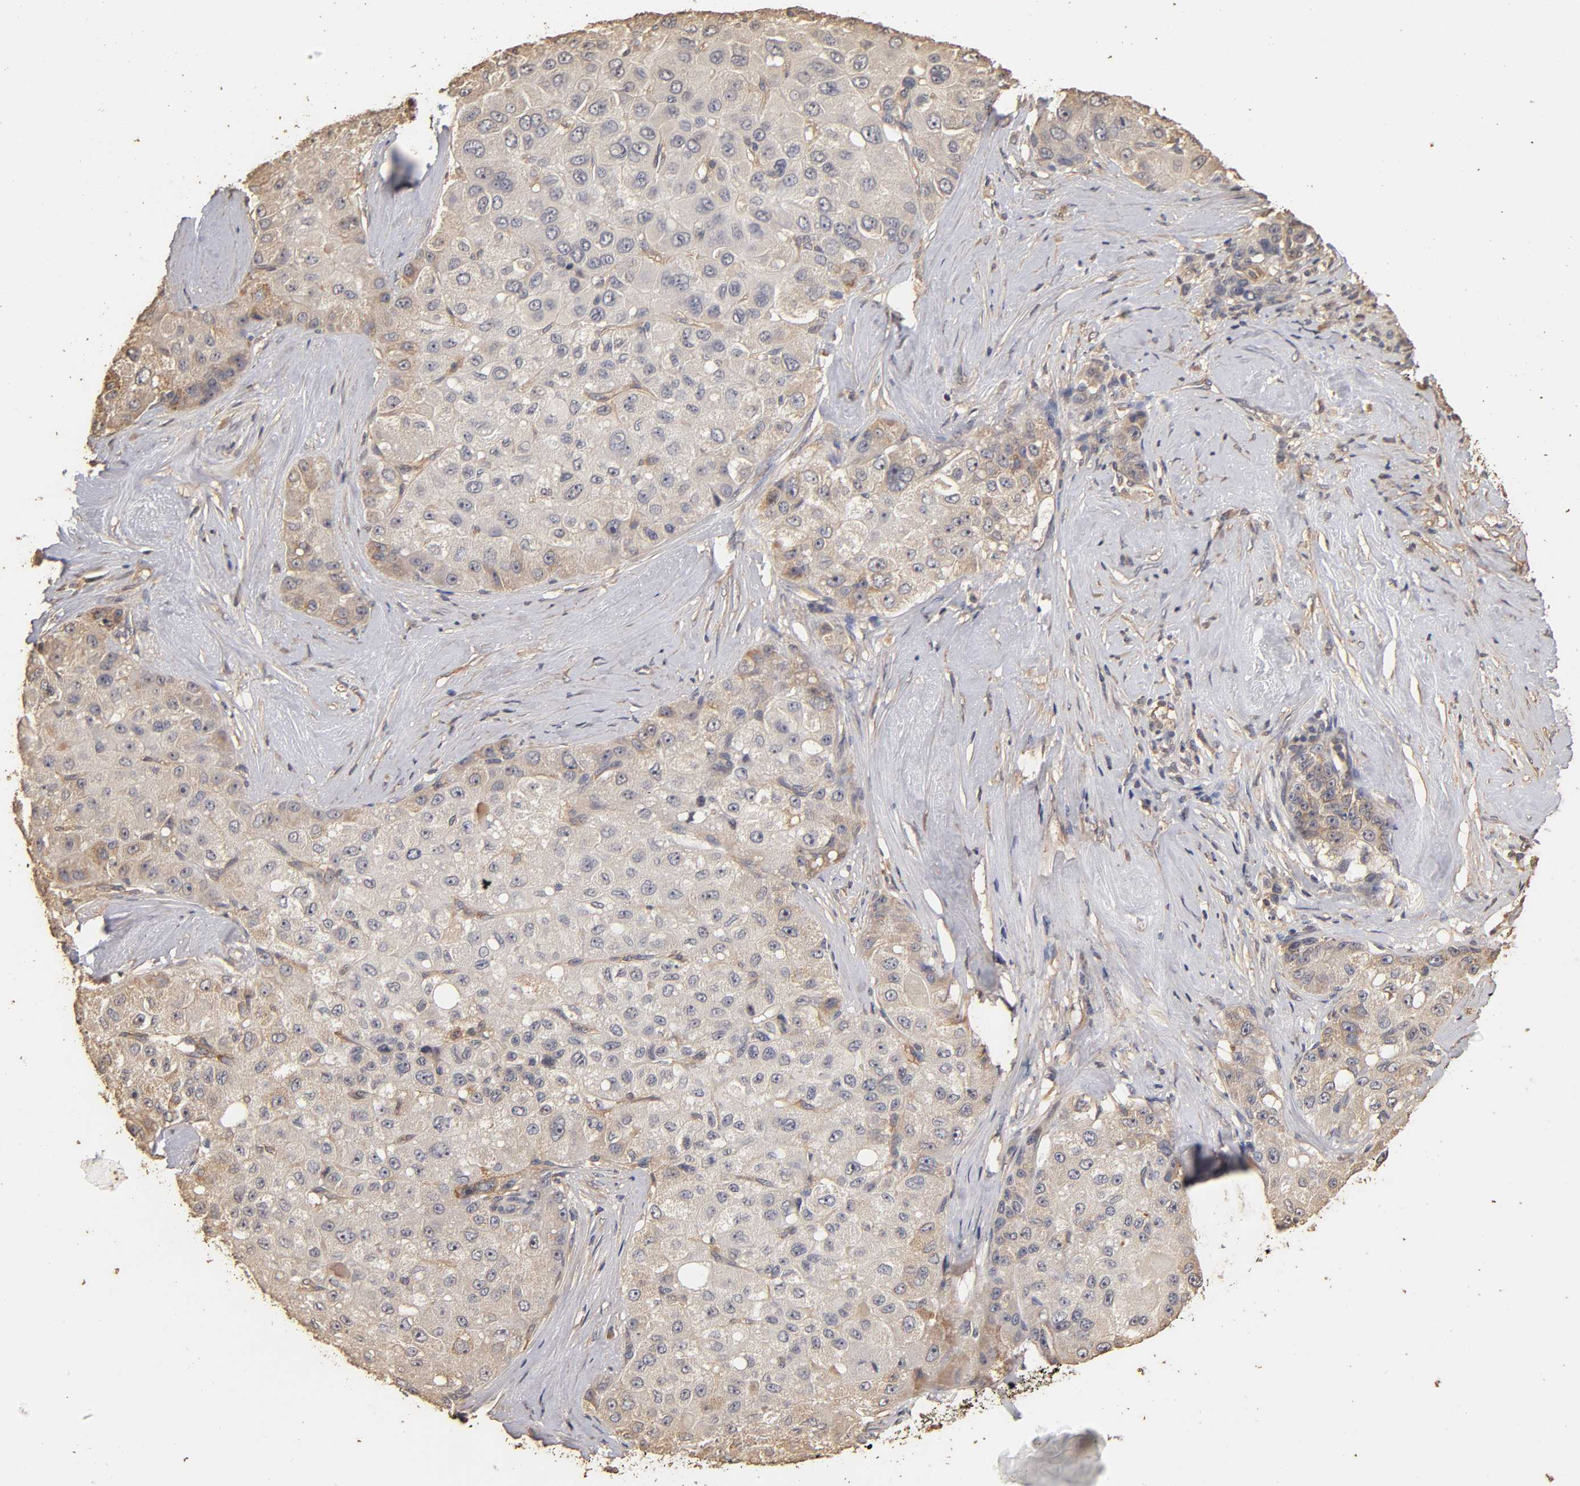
{"staining": {"intensity": "weak", "quantity": "25%-75%", "location": "cytoplasmic/membranous"}, "tissue": "liver cancer", "cell_type": "Tumor cells", "image_type": "cancer", "snomed": [{"axis": "morphology", "description": "Carcinoma, Hepatocellular, NOS"}, {"axis": "topography", "description": "Liver"}], "caption": "Protein staining of liver hepatocellular carcinoma tissue displays weak cytoplasmic/membranous staining in approximately 25%-75% of tumor cells. Using DAB (brown) and hematoxylin (blue) stains, captured at high magnification using brightfield microscopy.", "gene": "VSIG4", "patient": {"sex": "male", "age": 80}}